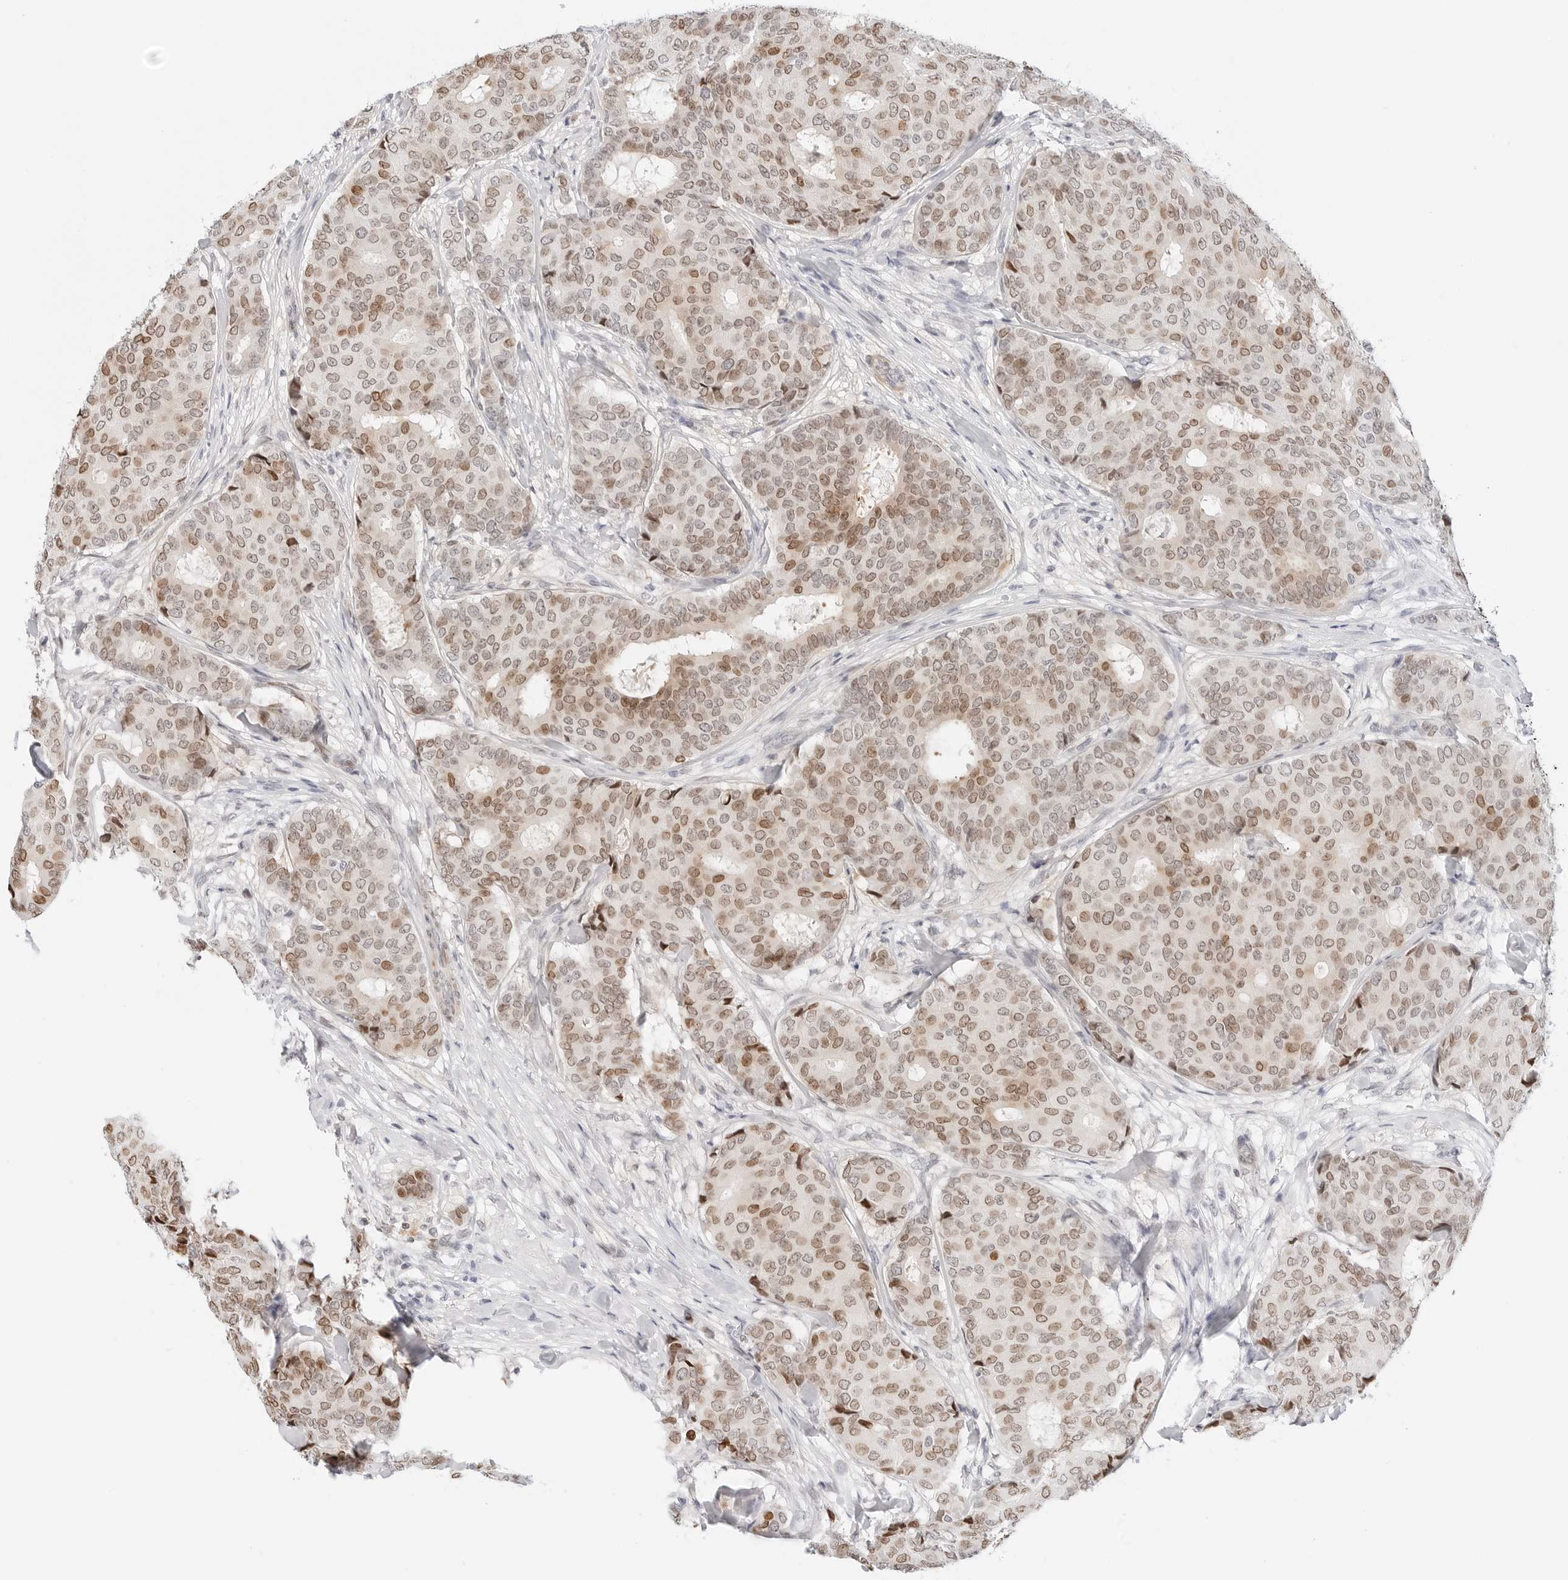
{"staining": {"intensity": "moderate", "quantity": ">75%", "location": "nuclear"}, "tissue": "breast cancer", "cell_type": "Tumor cells", "image_type": "cancer", "snomed": [{"axis": "morphology", "description": "Duct carcinoma"}, {"axis": "topography", "description": "Breast"}], "caption": "Approximately >75% of tumor cells in infiltrating ductal carcinoma (breast) display moderate nuclear protein positivity as visualized by brown immunohistochemical staining.", "gene": "SPIDR", "patient": {"sex": "female", "age": 75}}